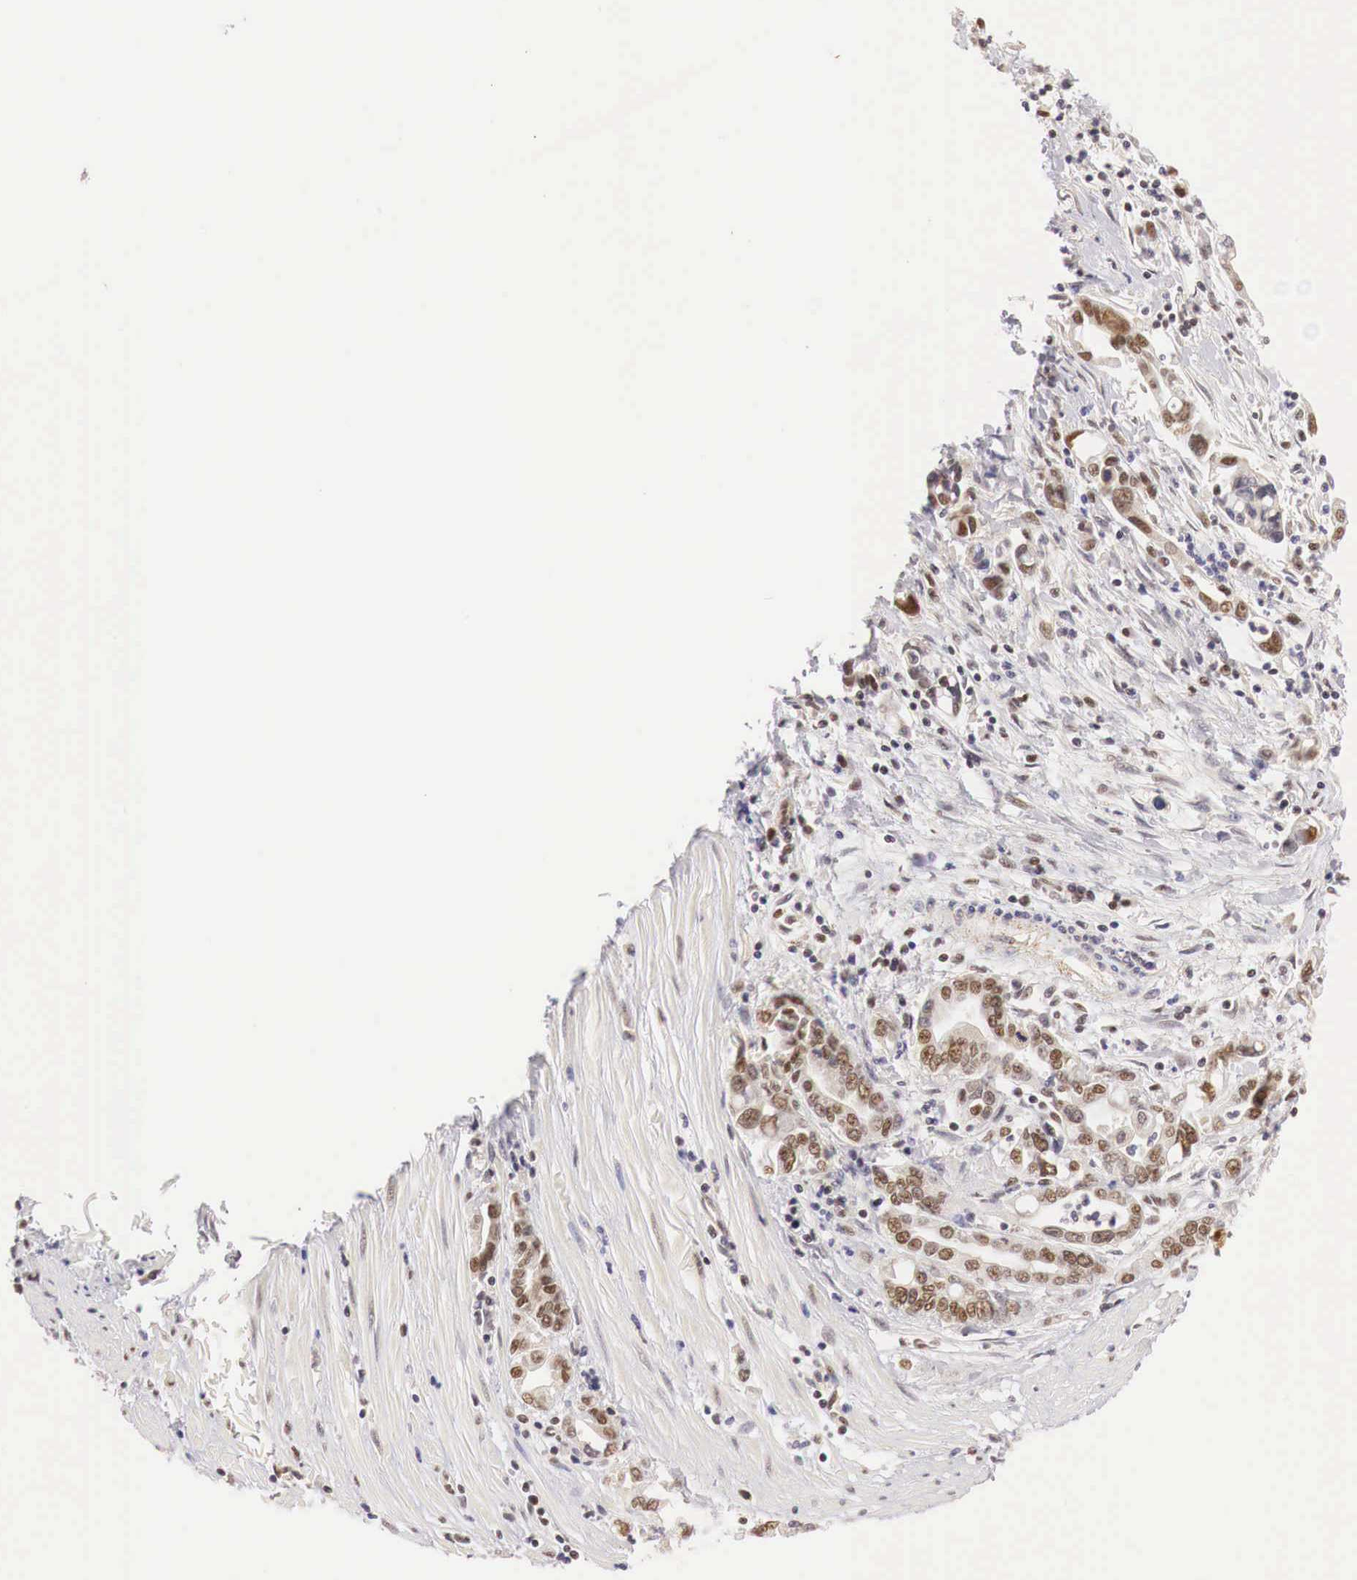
{"staining": {"intensity": "weak", "quantity": ">75%", "location": "cytoplasmic/membranous,nuclear"}, "tissue": "pancreatic cancer", "cell_type": "Tumor cells", "image_type": "cancer", "snomed": [{"axis": "morphology", "description": "Adenocarcinoma, NOS"}, {"axis": "topography", "description": "Pancreas"}], "caption": "DAB (3,3'-diaminobenzidine) immunohistochemical staining of pancreatic adenocarcinoma reveals weak cytoplasmic/membranous and nuclear protein staining in approximately >75% of tumor cells.", "gene": "GPKOW", "patient": {"sex": "female", "age": 57}}